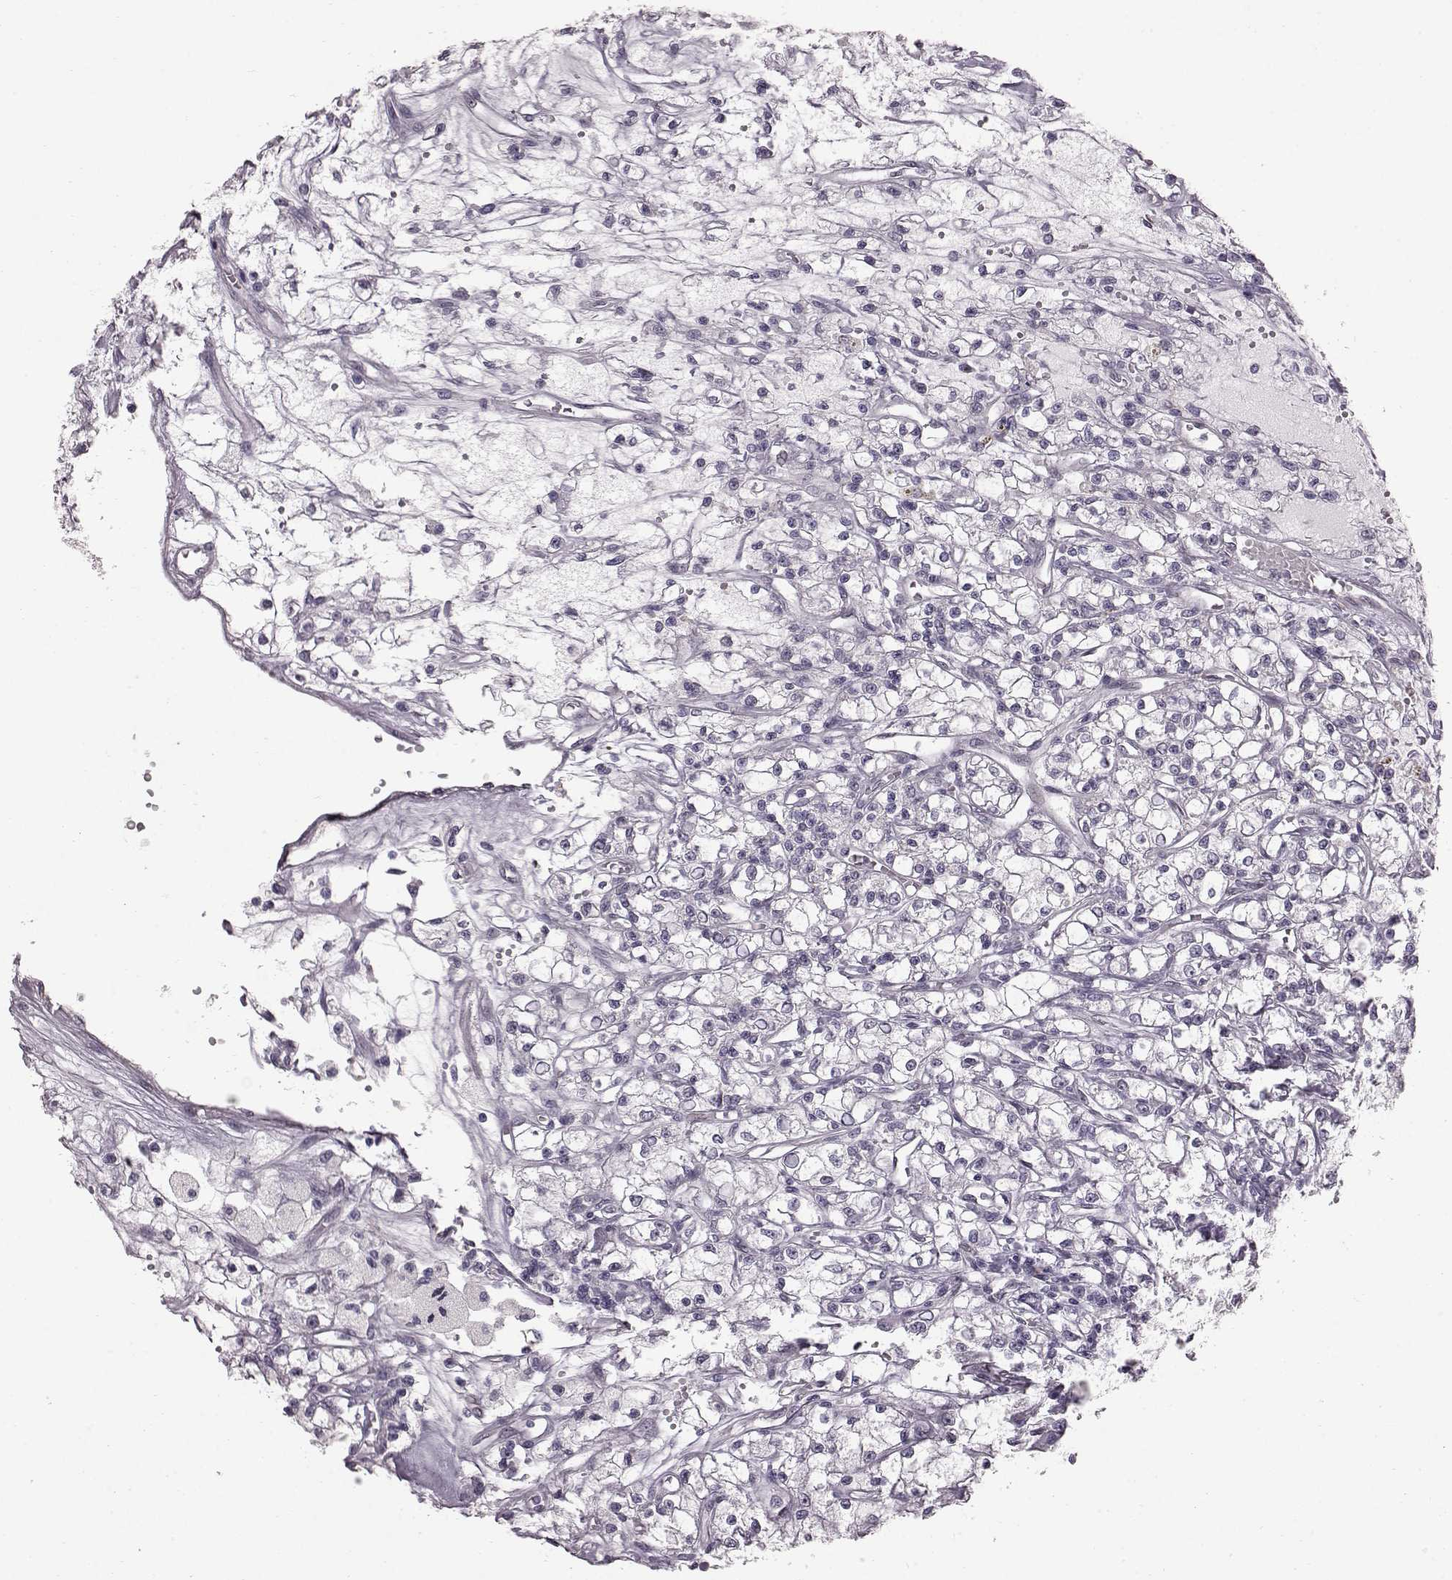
{"staining": {"intensity": "negative", "quantity": "none", "location": "none"}, "tissue": "renal cancer", "cell_type": "Tumor cells", "image_type": "cancer", "snomed": [{"axis": "morphology", "description": "Adenocarcinoma, NOS"}, {"axis": "topography", "description": "Kidney"}], "caption": "An image of human renal adenocarcinoma is negative for staining in tumor cells.", "gene": "TCHHL1", "patient": {"sex": "female", "age": 59}}